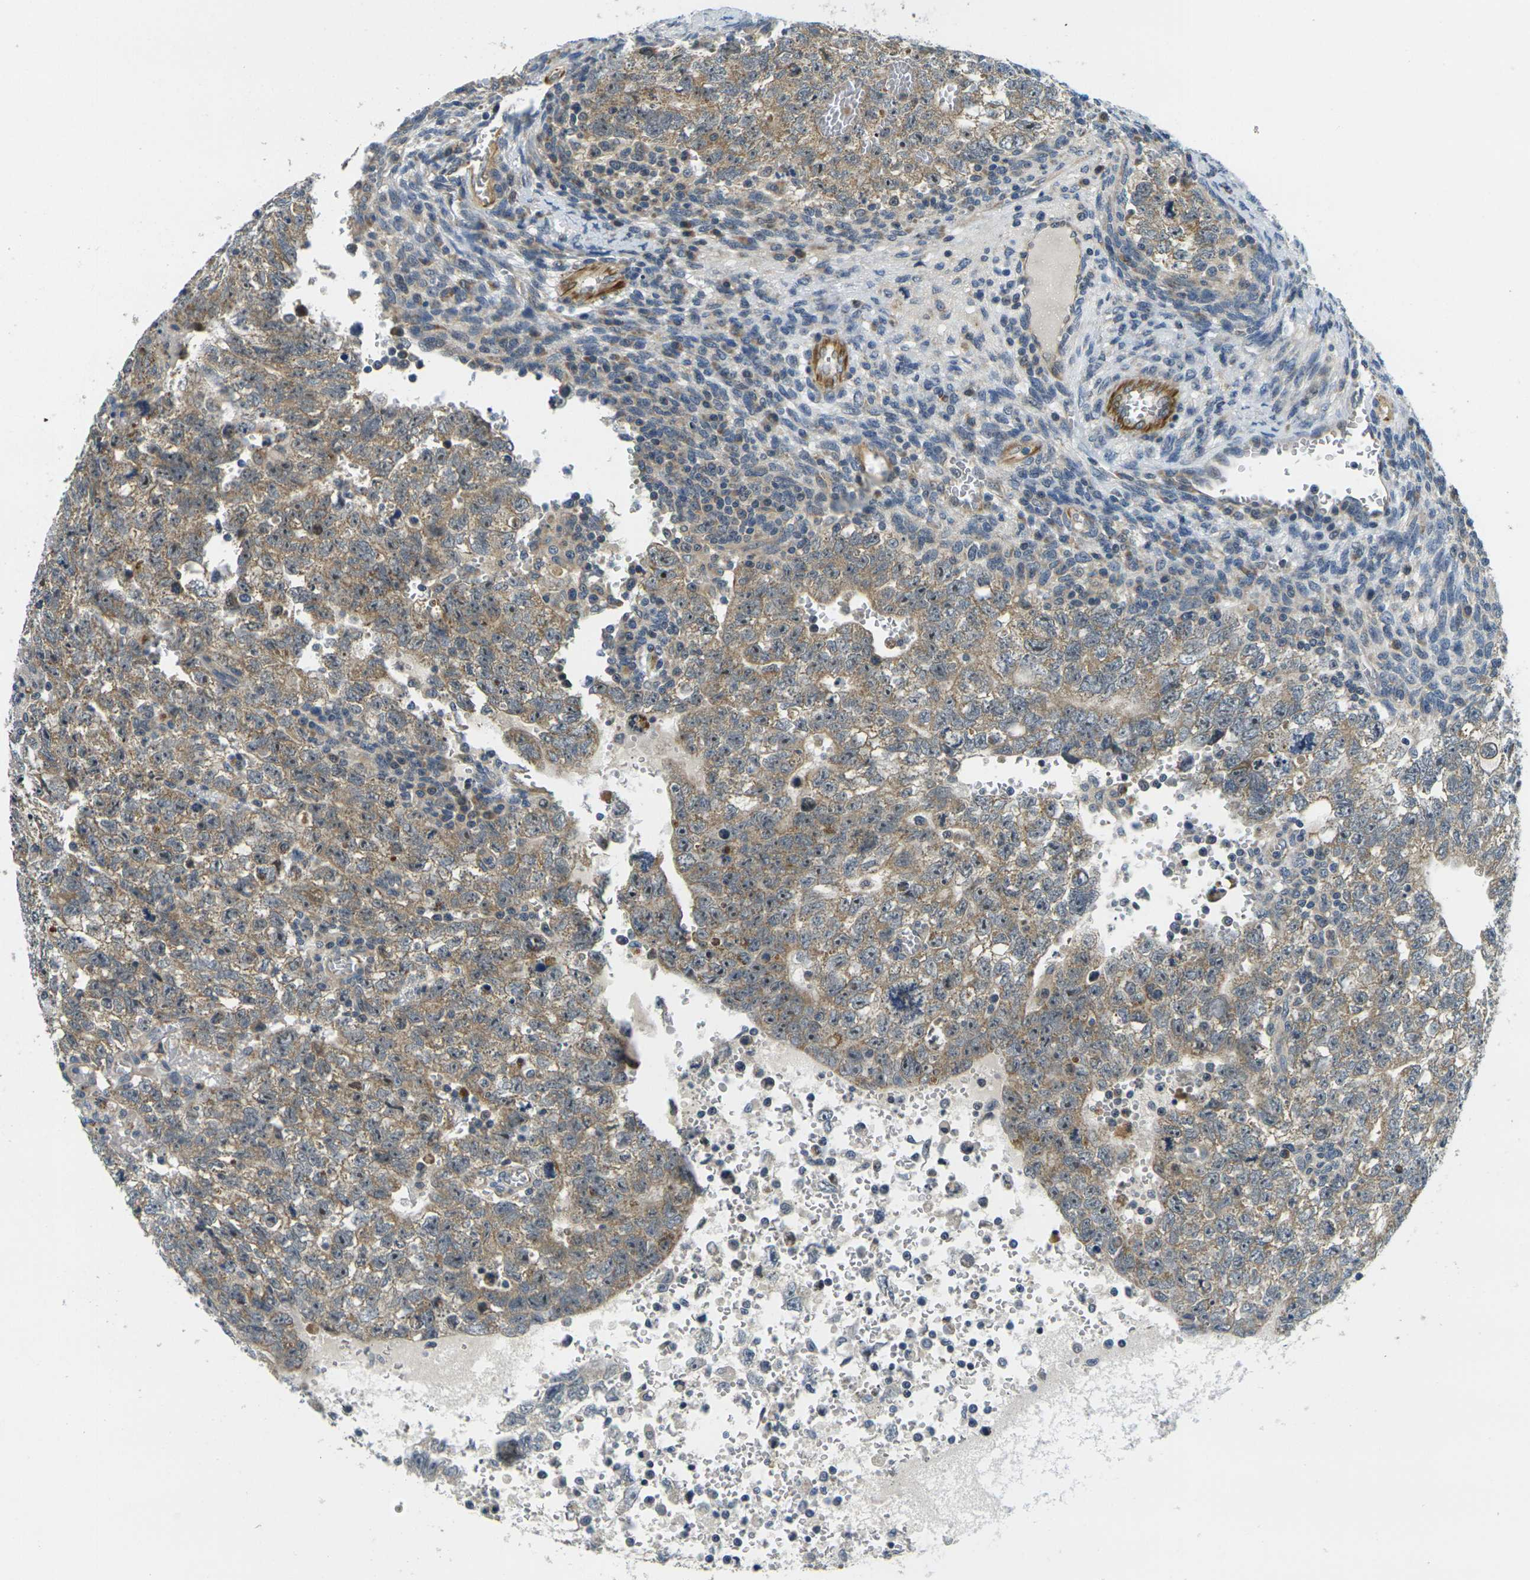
{"staining": {"intensity": "moderate", "quantity": ">75%", "location": "cytoplasmic/membranous"}, "tissue": "testis cancer", "cell_type": "Tumor cells", "image_type": "cancer", "snomed": [{"axis": "morphology", "description": "Seminoma, NOS"}, {"axis": "morphology", "description": "Carcinoma, Embryonal, NOS"}, {"axis": "topography", "description": "Testis"}], "caption": "Testis cancer (embryonal carcinoma) stained with a brown dye shows moderate cytoplasmic/membranous positive positivity in about >75% of tumor cells.", "gene": "MINAR2", "patient": {"sex": "male", "age": 38}}